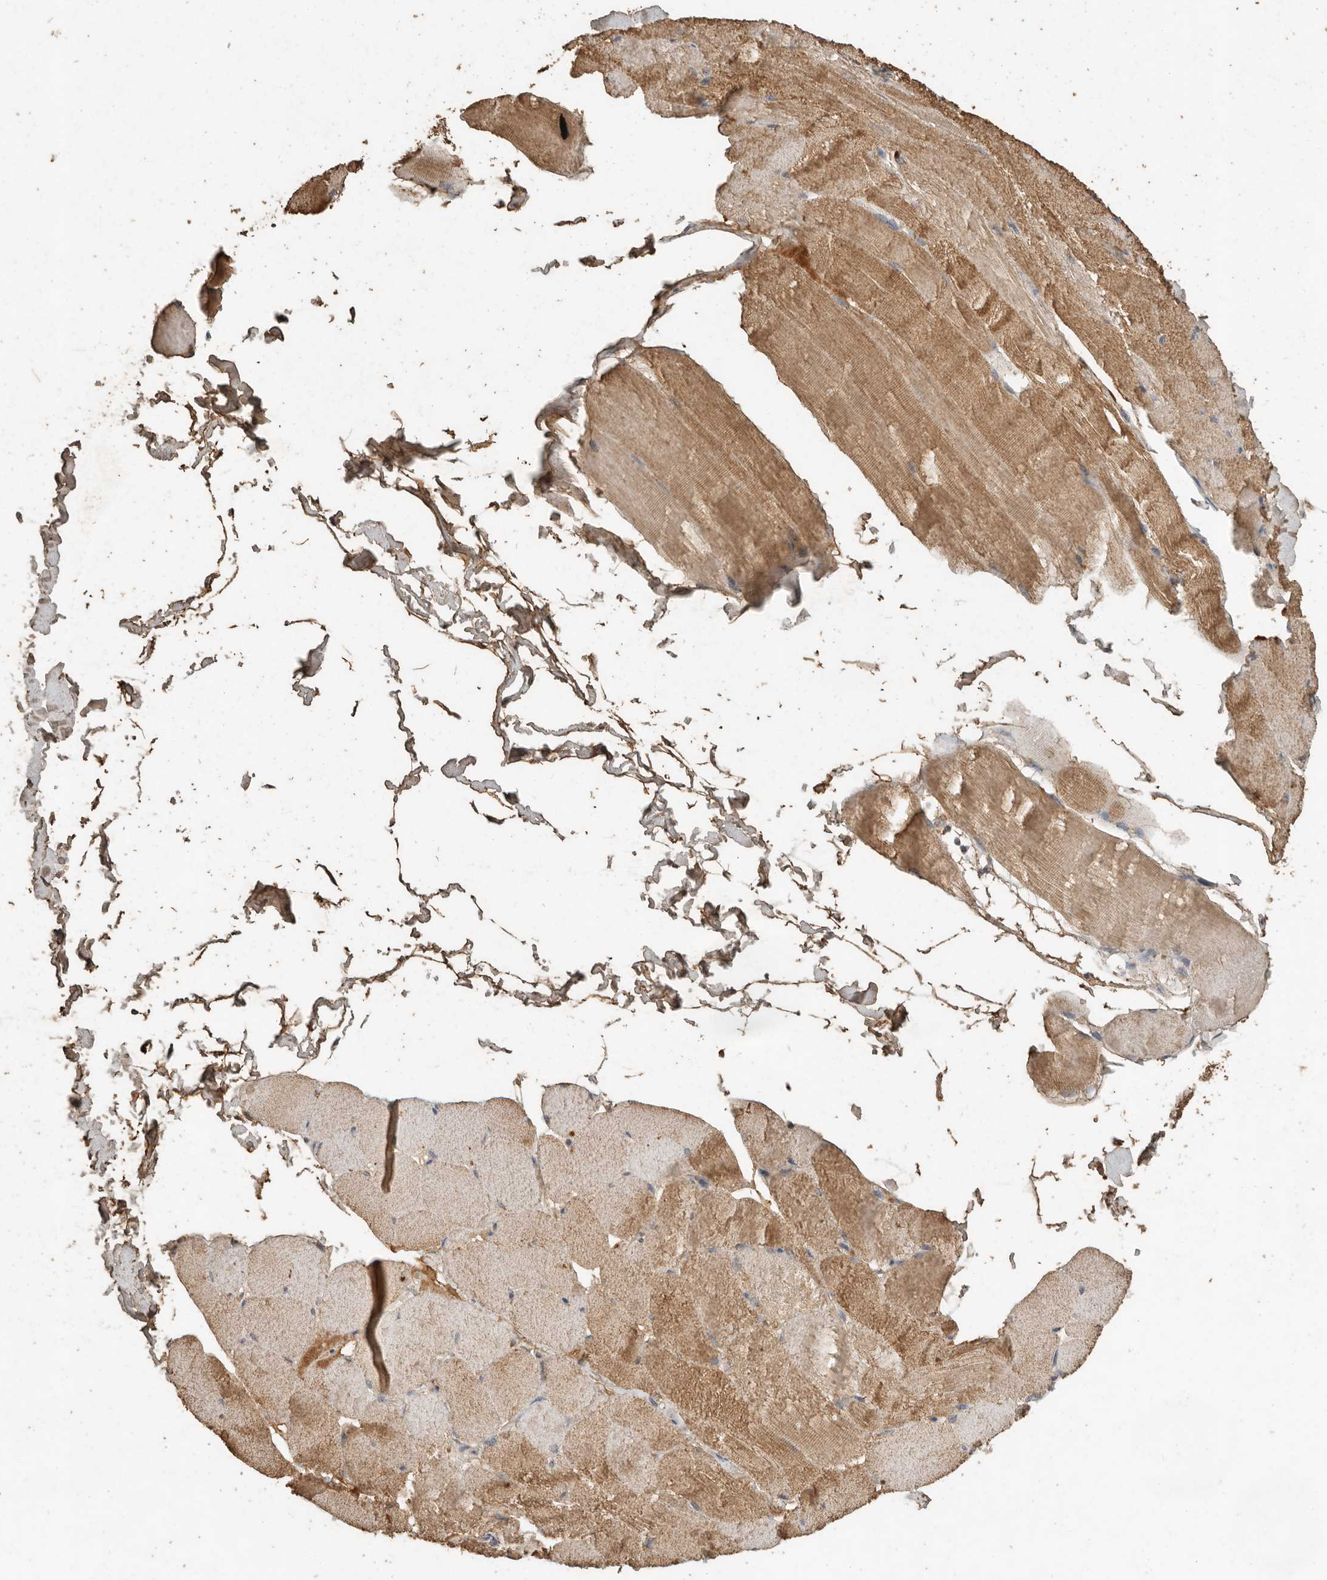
{"staining": {"intensity": "moderate", "quantity": ">75%", "location": "cytoplasmic/membranous"}, "tissue": "skeletal muscle", "cell_type": "Myocytes", "image_type": "normal", "snomed": [{"axis": "morphology", "description": "Normal tissue, NOS"}, {"axis": "topography", "description": "Skin"}, {"axis": "topography", "description": "Skeletal muscle"}], "caption": "This is an image of immunohistochemistry (IHC) staining of normal skeletal muscle, which shows moderate positivity in the cytoplasmic/membranous of myocytes.", "gene": "CTF1", "patient": {"sex": "male", "age": 83}}